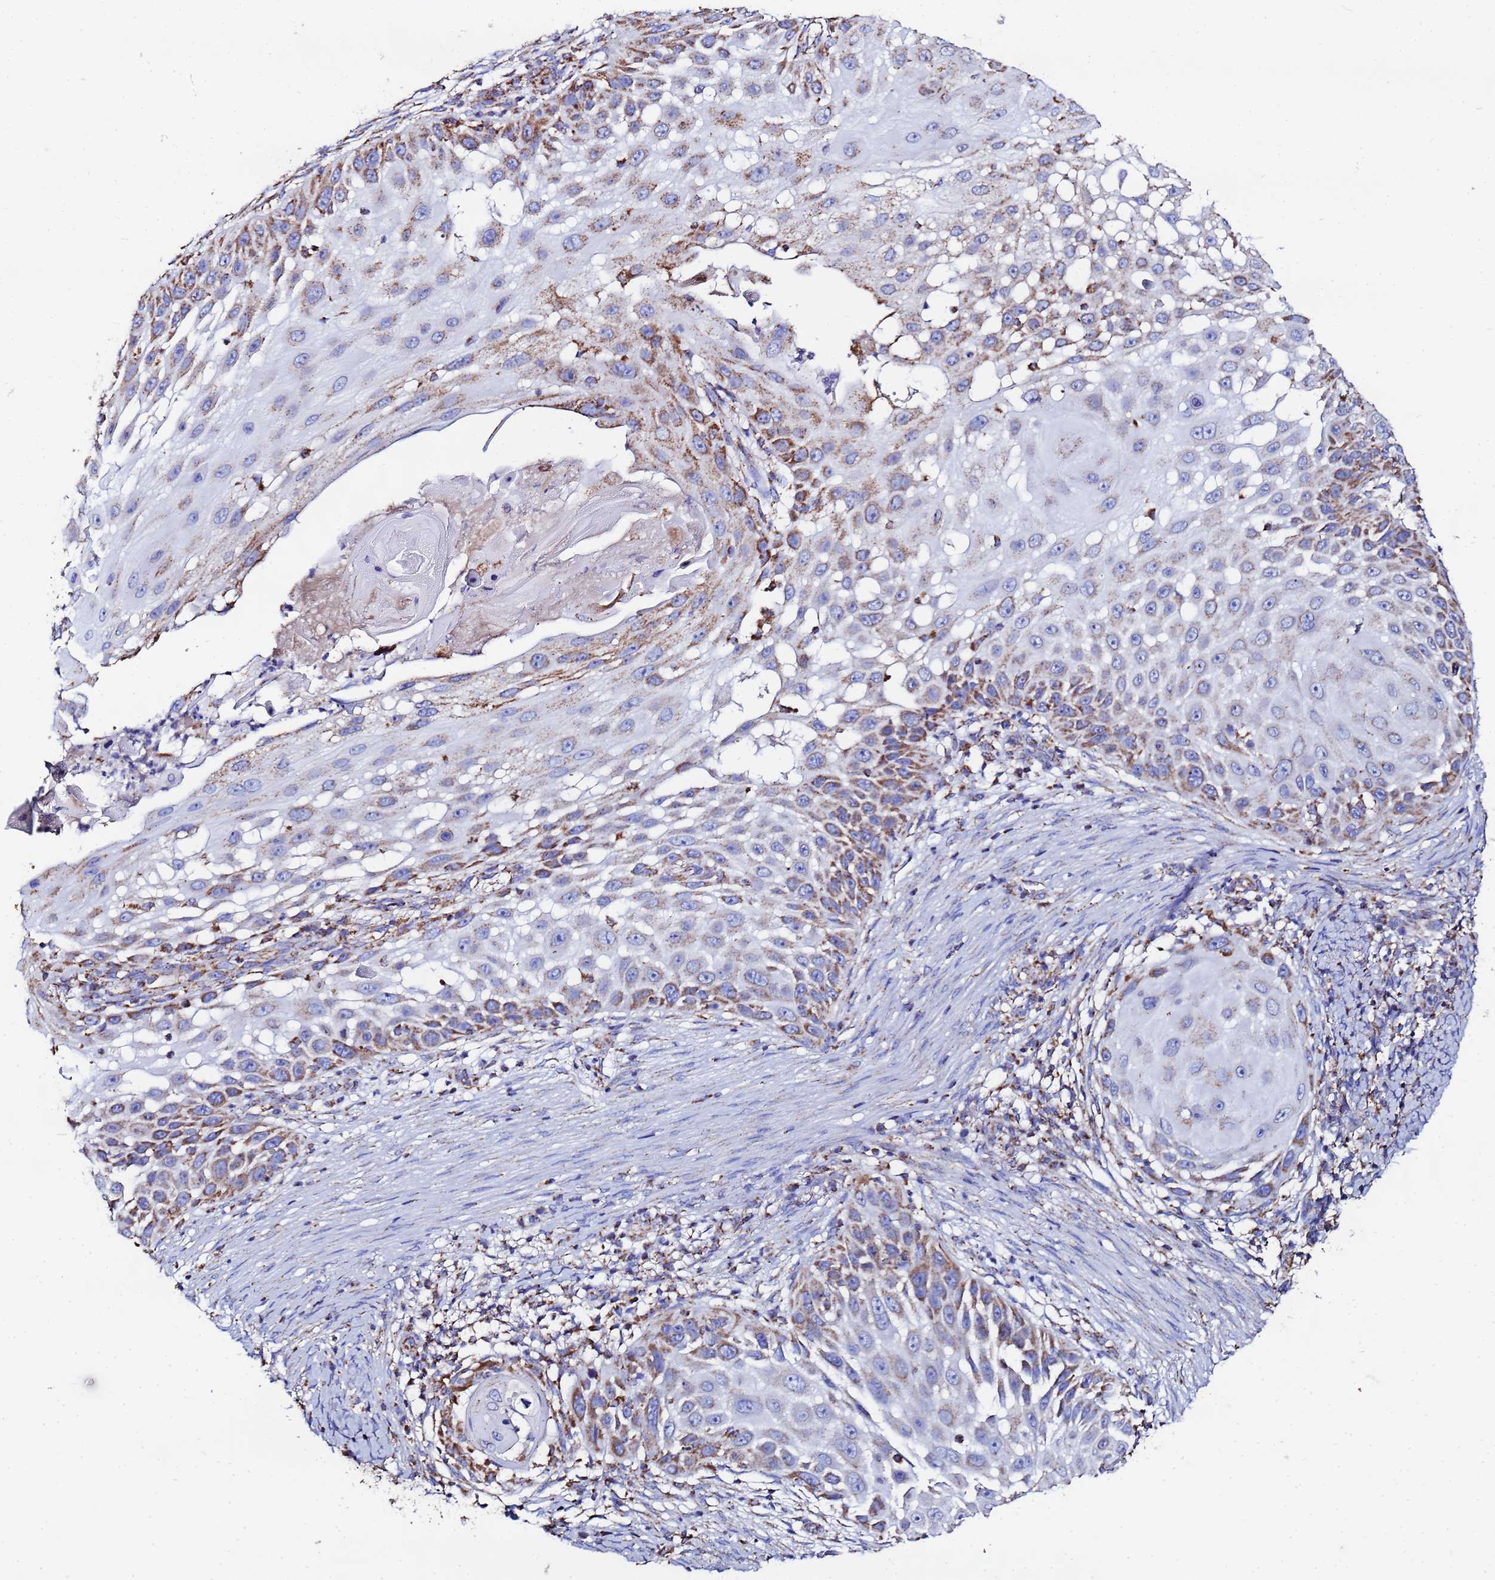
{"staining": {"intensity": "moderate", "quantity": ">75%", "location": "cytoplasmic/membranous"}, "tissue": "skin cancer", "cell_type": "Tumor cells", "image_type": "cancer", "snomed": [{"axis": "morphology", "description": "Squamous cell carcinoma, NOS"}, {"axis": "topography", "description": "Skin"}], "caption": "Human skin cancer (squamous cell carcinoma) stained with a brown dye reveals moderate cytoplasmic/membranous positive expression in about >75% of tumor cells.", "gene": "GLUD1", "patient": {"sex": "female", "age": 44}}